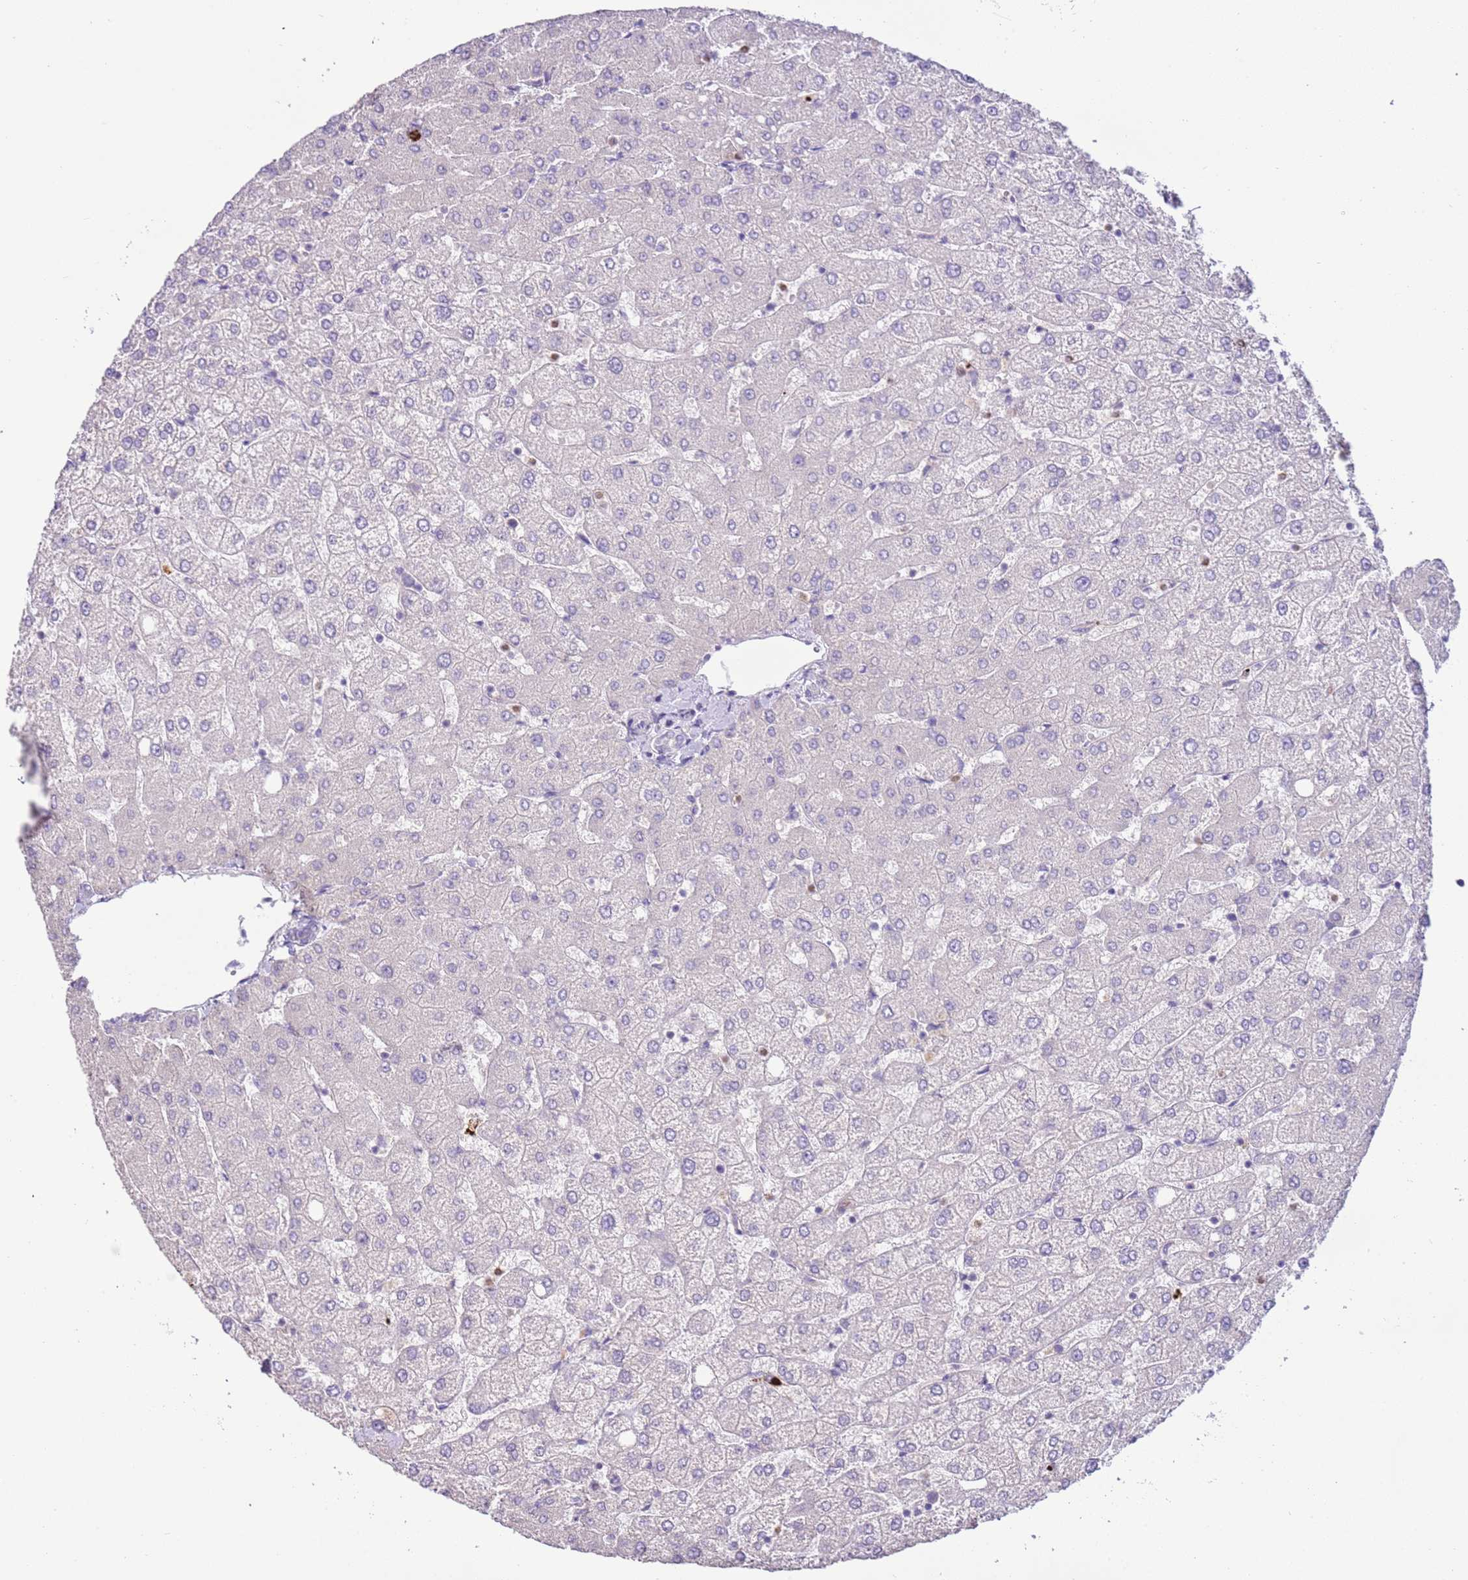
{"staining": {"intensity": "negative", "quantity": "none", "location": "none"}, "tissue": "liver", "cell_type": "Cholangiocytes", "image_type": "normal", "snomed": [{"axis": "morphology", "description": "Normal tissue, NOS"}, {"axis": "topography", "description": "Liver"}], "caption": "A high-resolution photomicrograph shows immunohistochemistry staining of normal liver, which exhibits no significant expression in cholangiocytes.", "gene": "IL2RG", "patient": {"sex": "female", "age": 54}}